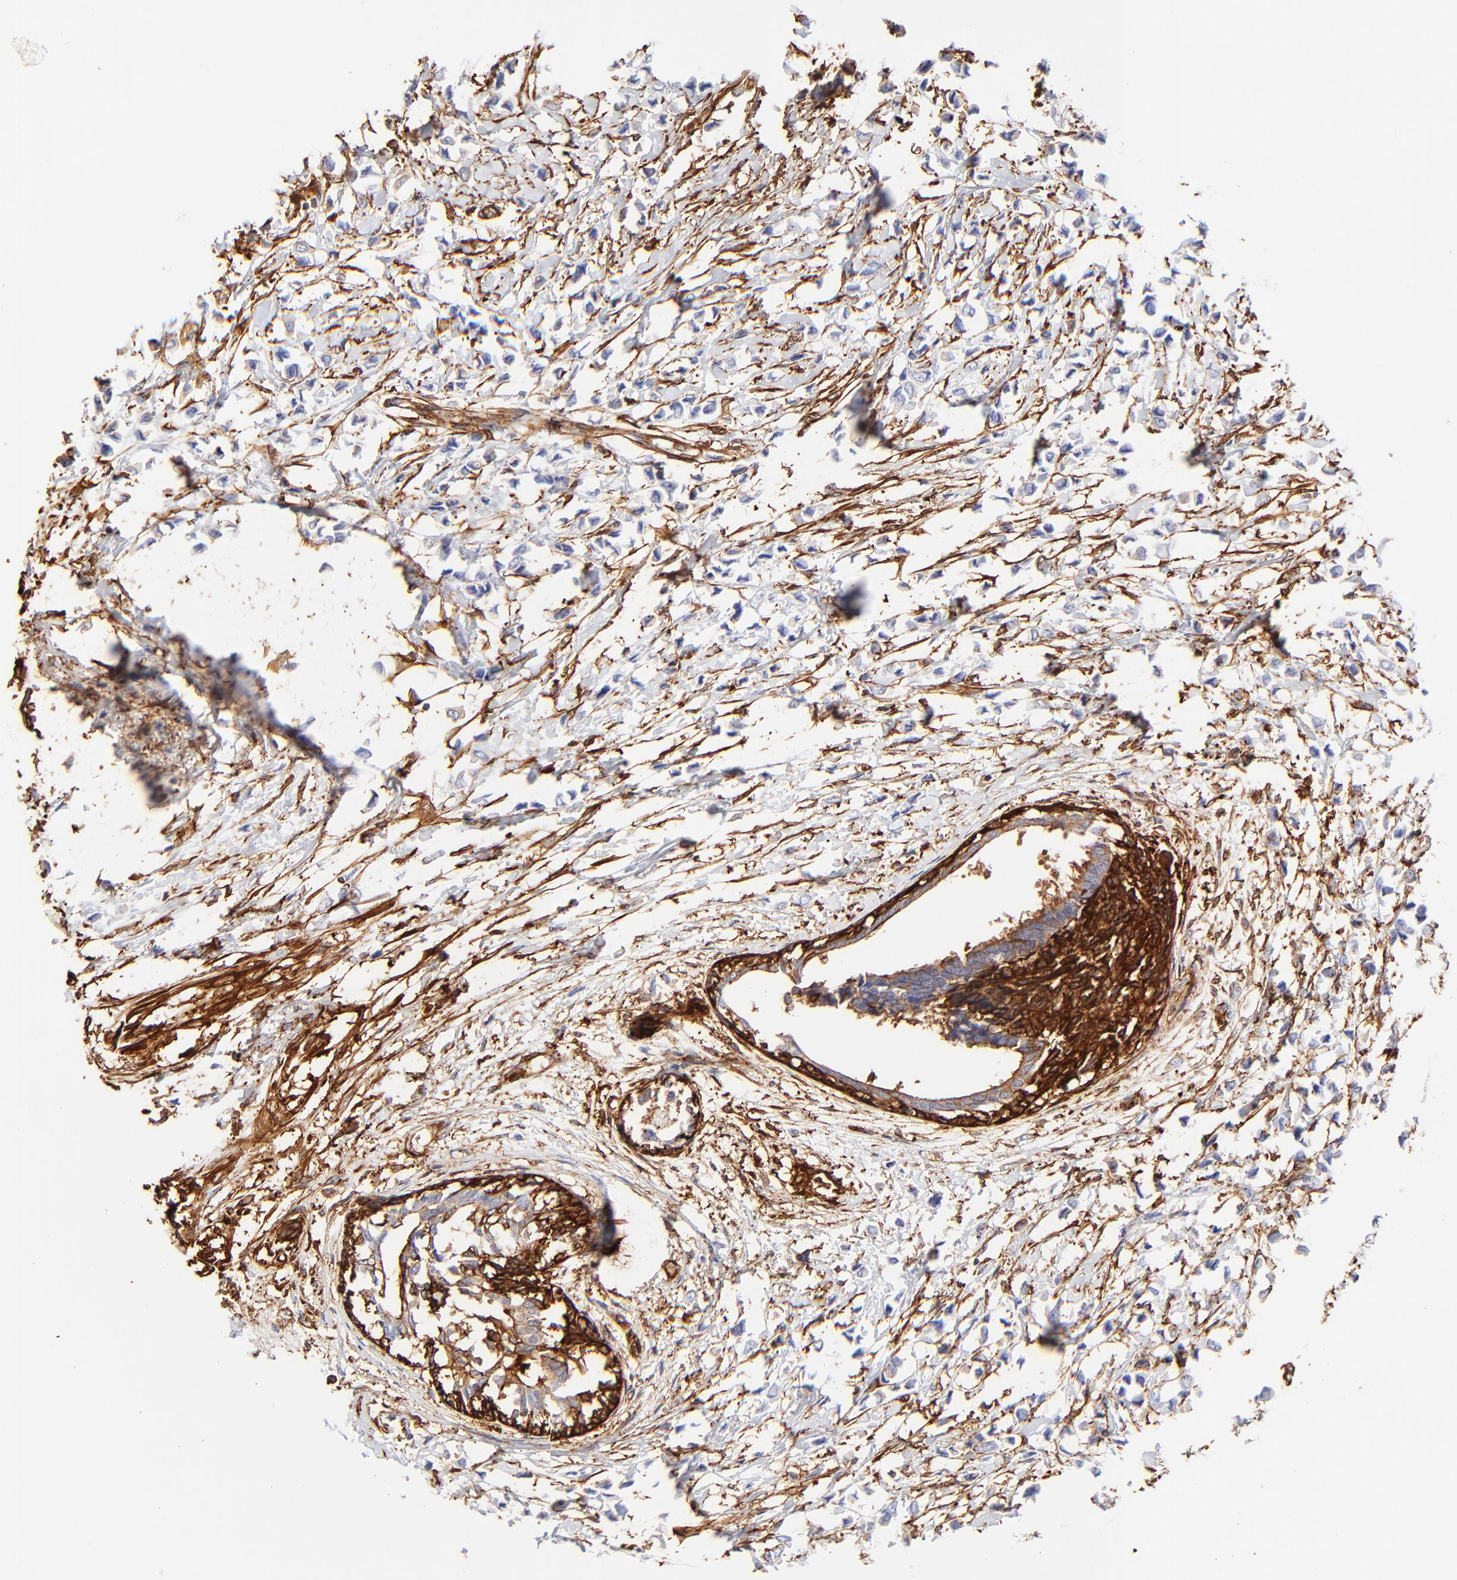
{"staining": {"intensity": "negative", "quantity": "none", "location": "none"}, "tissue": "breast cancer", "cell_type": "Tumor cells", "image_type": "cancer", "snomed": [{"axis": "morphology", "description": "Lobular carcinoma"}, {"axis": "topography", "description": "Breast"}], "caption": "Immunohistochemistry photomicrograph of neoplastic tissue: breast cancer (lobular carcinoma) stained with DAB (3,3'-diaminobenzidine) reveals no significant protein staining in tumor cells.", "gene": "FLNA", "patient": {"sex": "female", "age": 51}}